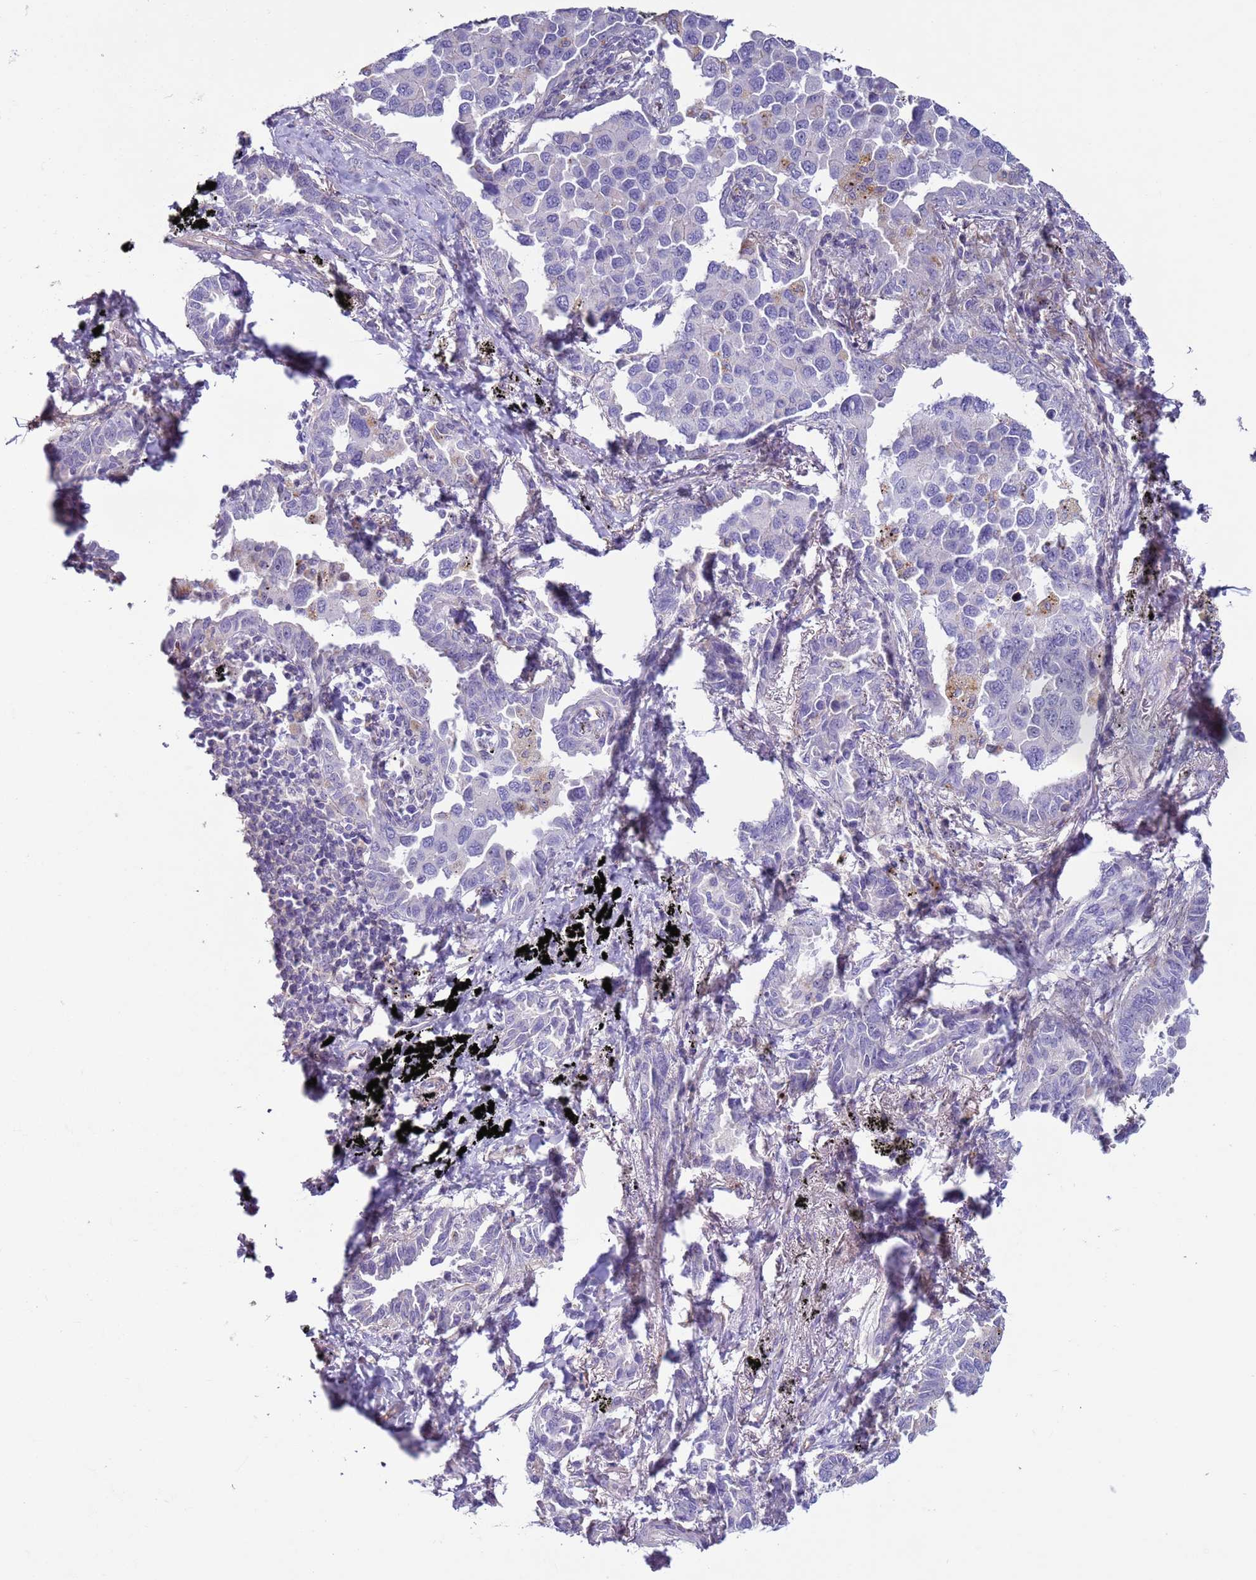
{"staining": {"intensity": "negative", "quantity": "none", "location": "none"}, "tissue": "lung cancer", "cell_type": "Tumor cells", "image_type": "cancer", "snomed": [{"axis": "morphology", "description": "Adenocarcinoma, NOS"}, {"axis": "topography", "description": "Lung"}], "caption": "Tumor cells show no significant protein expression in lung cancer.", "gene": "HEATR1", "patient": {"sex": "male", "age": 67}}